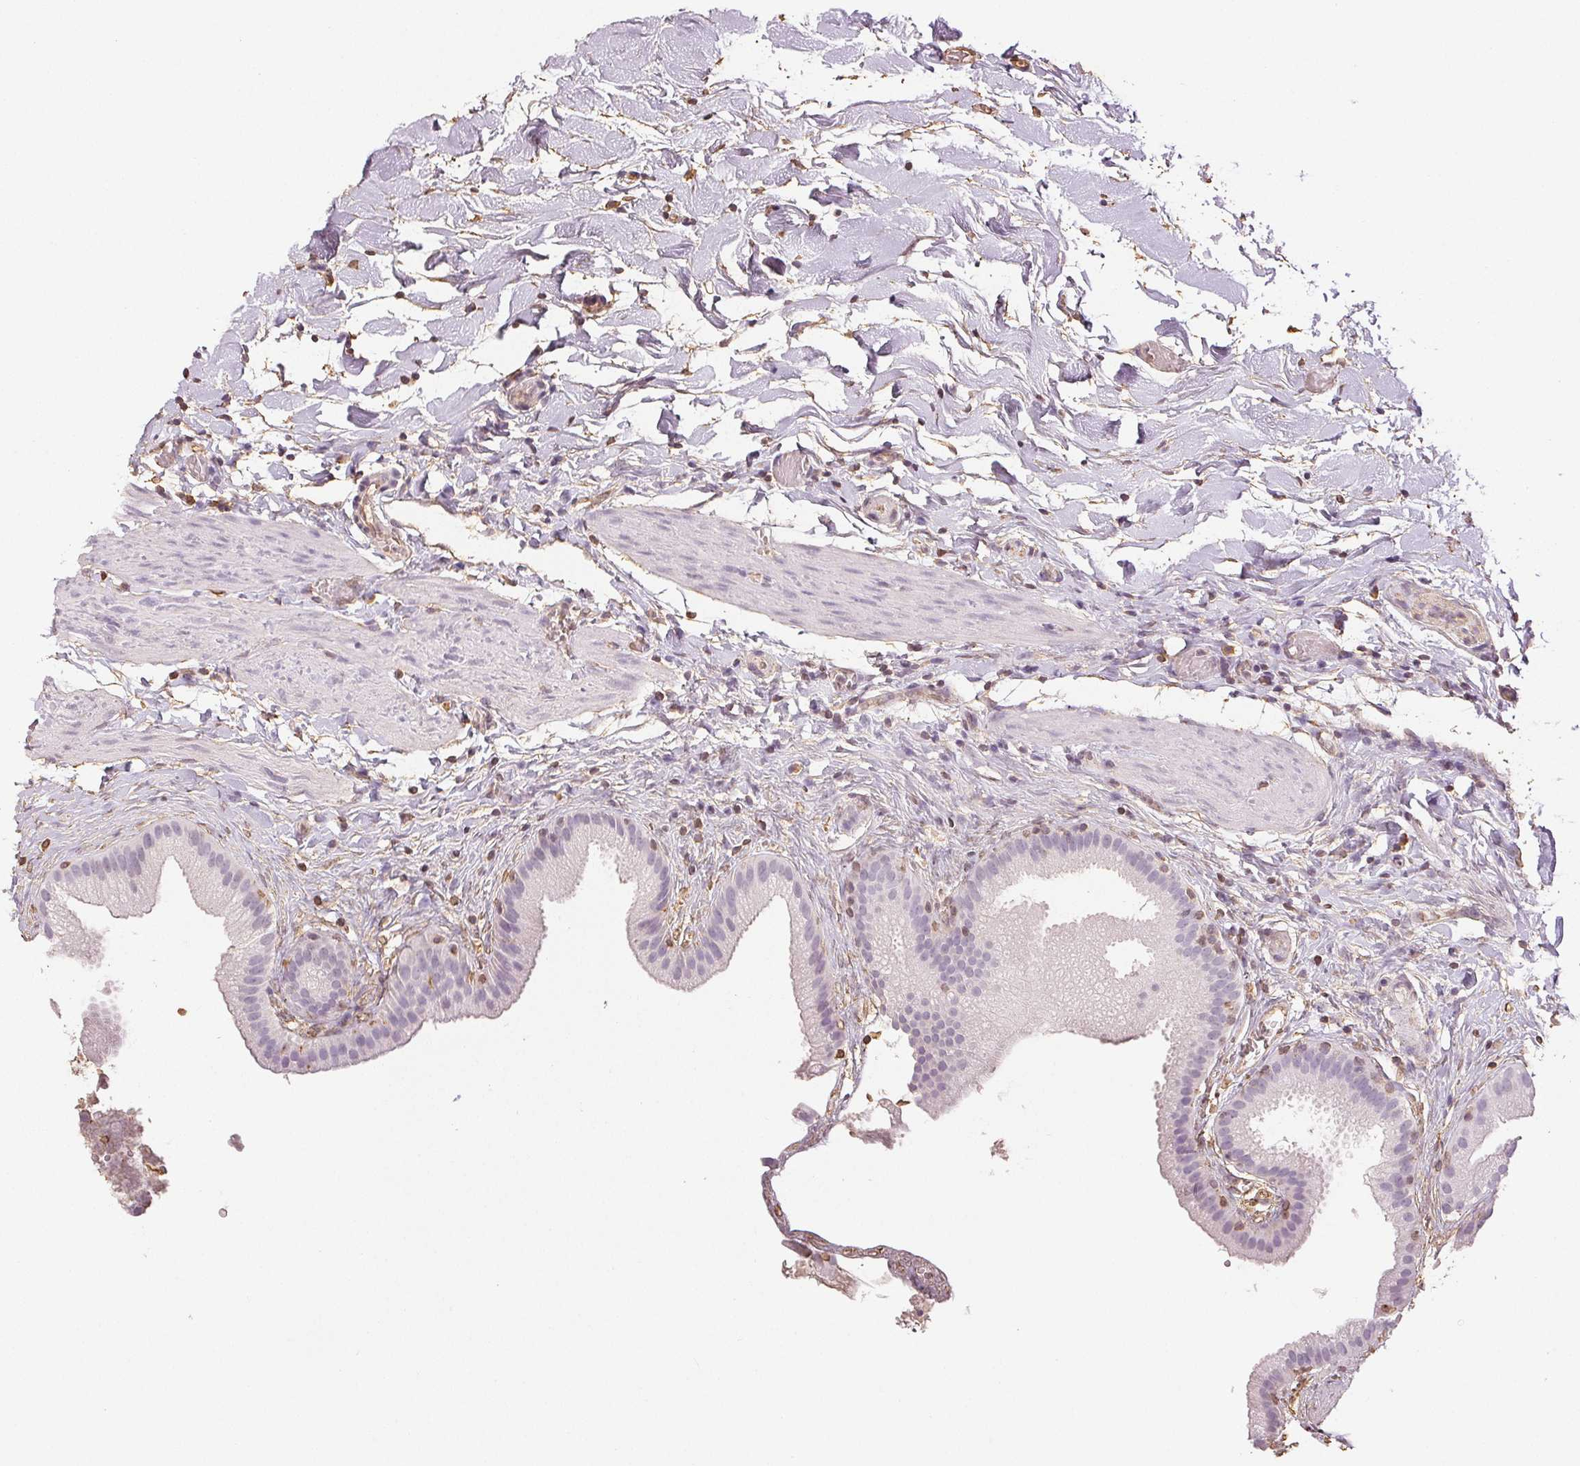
{"staining": {"intensity": "negative", "quantity": "none", "location": "none"}, "tissue": "gallbladder", "cell_type": "Glandular cells", "image_type": "normal", "snomed": [{"axis": "morphology", "description": "Normal tissue, NOS"}, {"axis": "topography", "description": "Gallbladder"}], "caption": "Gallbladder was stained to show a protein in brown. There is no significant positivity in glandular cells.", "gene": "COL7A1", "patient": {"sex": "female", "age": 63}}